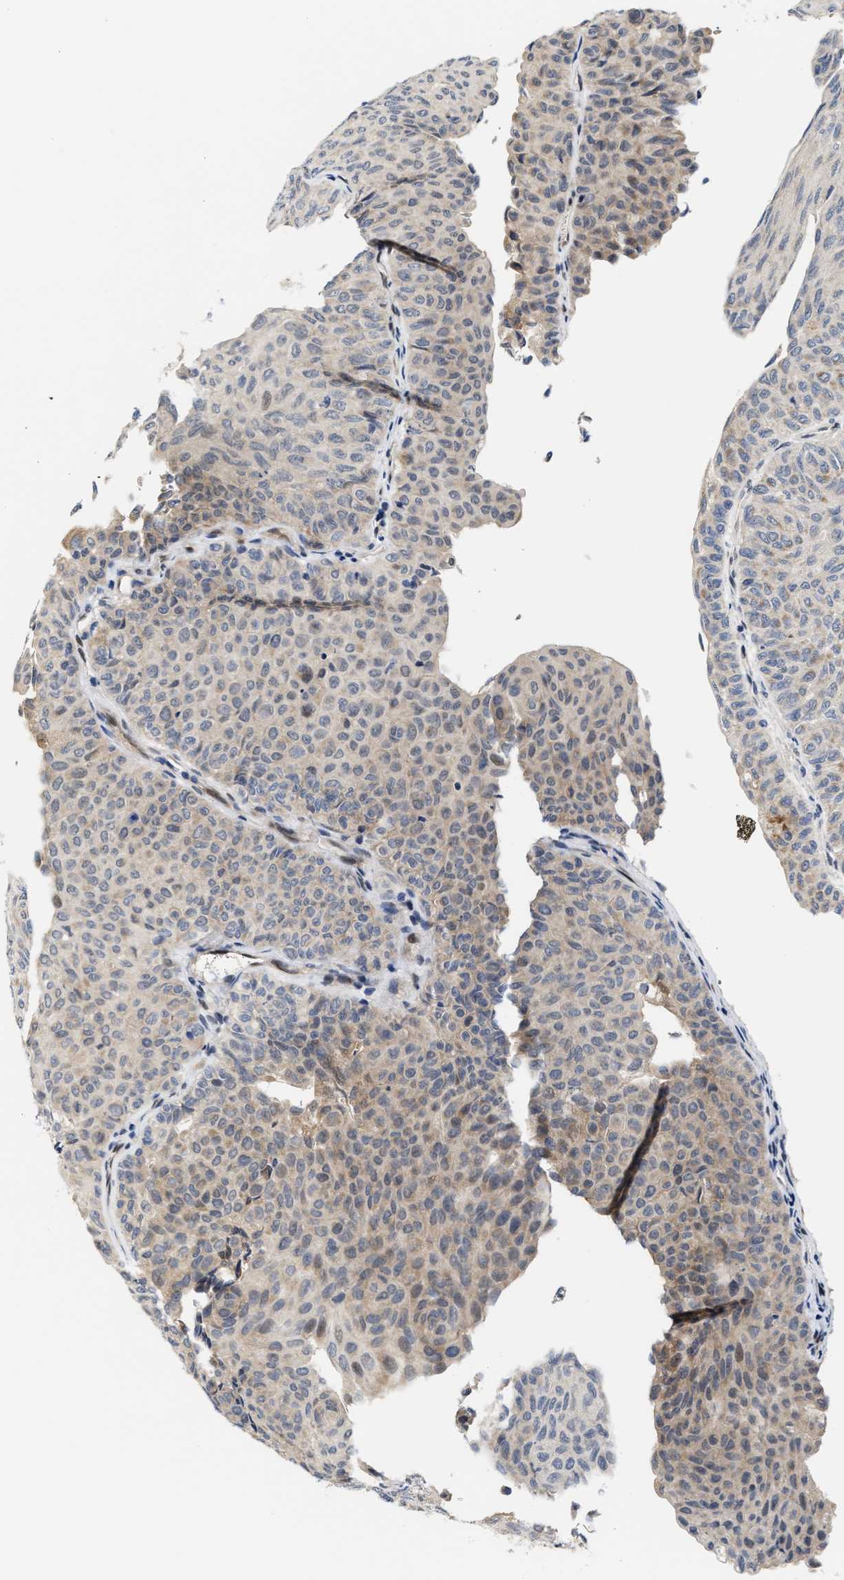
{"staining": {"intensity": "weak", "quantity": "25%-75%", "location": "cytoplasmic/membranous"}, "tissue": "urothelial cancer", "cell_type": "Tumor cells", "image_type": "cancer", "snomed": [{"axis": "morphology", "description": "Urothelial carcinoma, Low grade"}, {"axis": "topography", "description": "Urinary bladder"}], "caption": "IHC staining of urothelial cancer, which demonstrates low levels of weak cytoplasmic/membranous expression in approximately 25%-75% of tumor cells indicating weak cytoplasmic/membranous protein staining. The staining was performed using DAB (3,3'-diaminobenzidine) (brown) for protein detection and nuclei were counterstained in hematoxylin (blue).", "gene": "TCF4", "patient": {"sex": "male", "age": 78}}